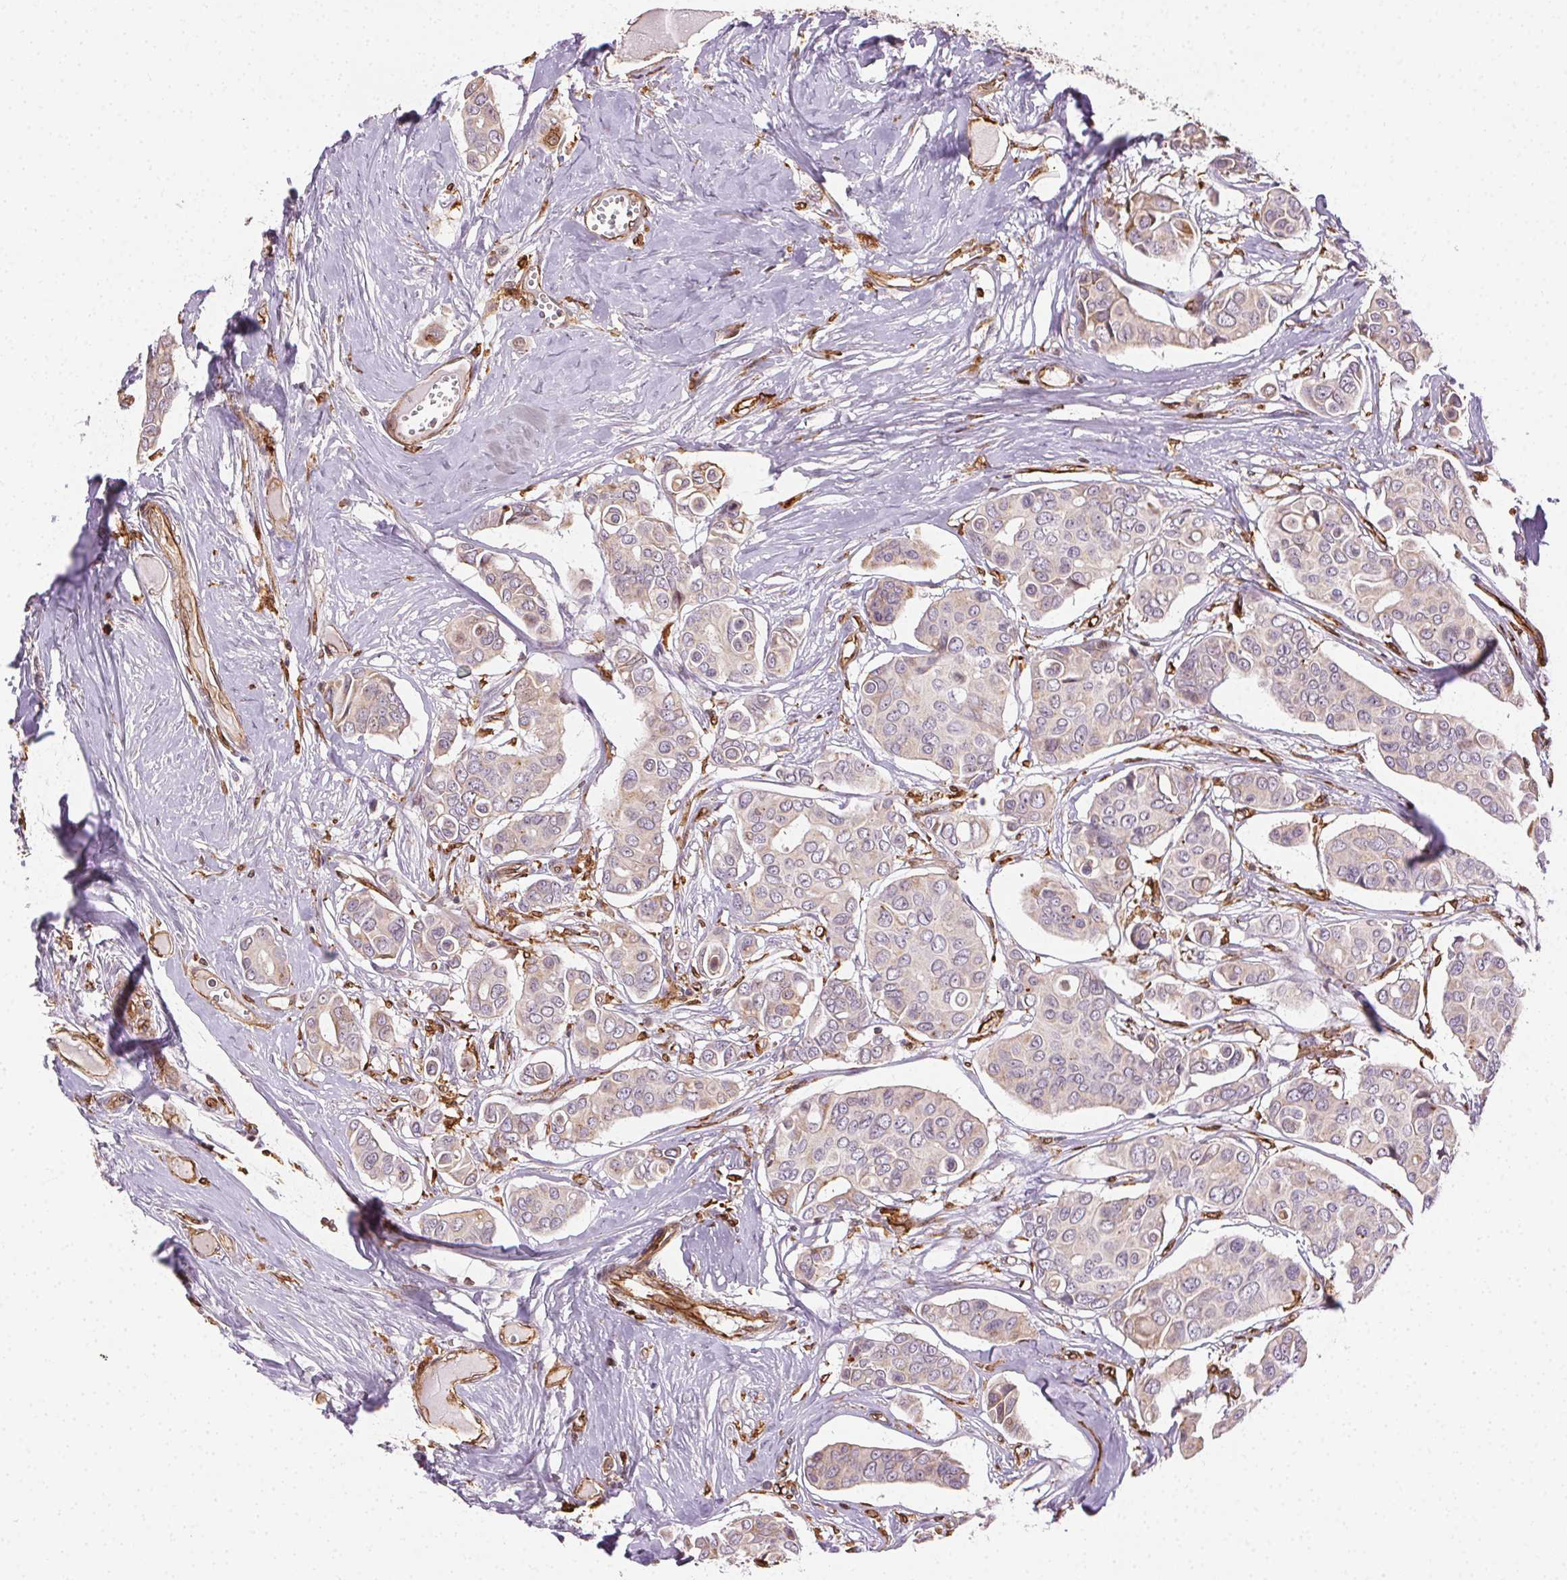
{"staining": {"intensity": "weak", "quantity": "<25%", "location": "cytoplasmic/membranous"}, "tissue": "breast cancer", "cell_type": "Tumor cells", "image_type": "cancer", "snomed": [{"axis": "morphology", "description": "Duct carcinoma"}, {"axis": "topography", "description": "Breast"}], "caption": "An immunohistochemistry image of breast cancer is shown. There is no staining in tumor cells of breast cancer.", "gene": "RNASET2", "patient": {"sex": "female", "age": 54}}